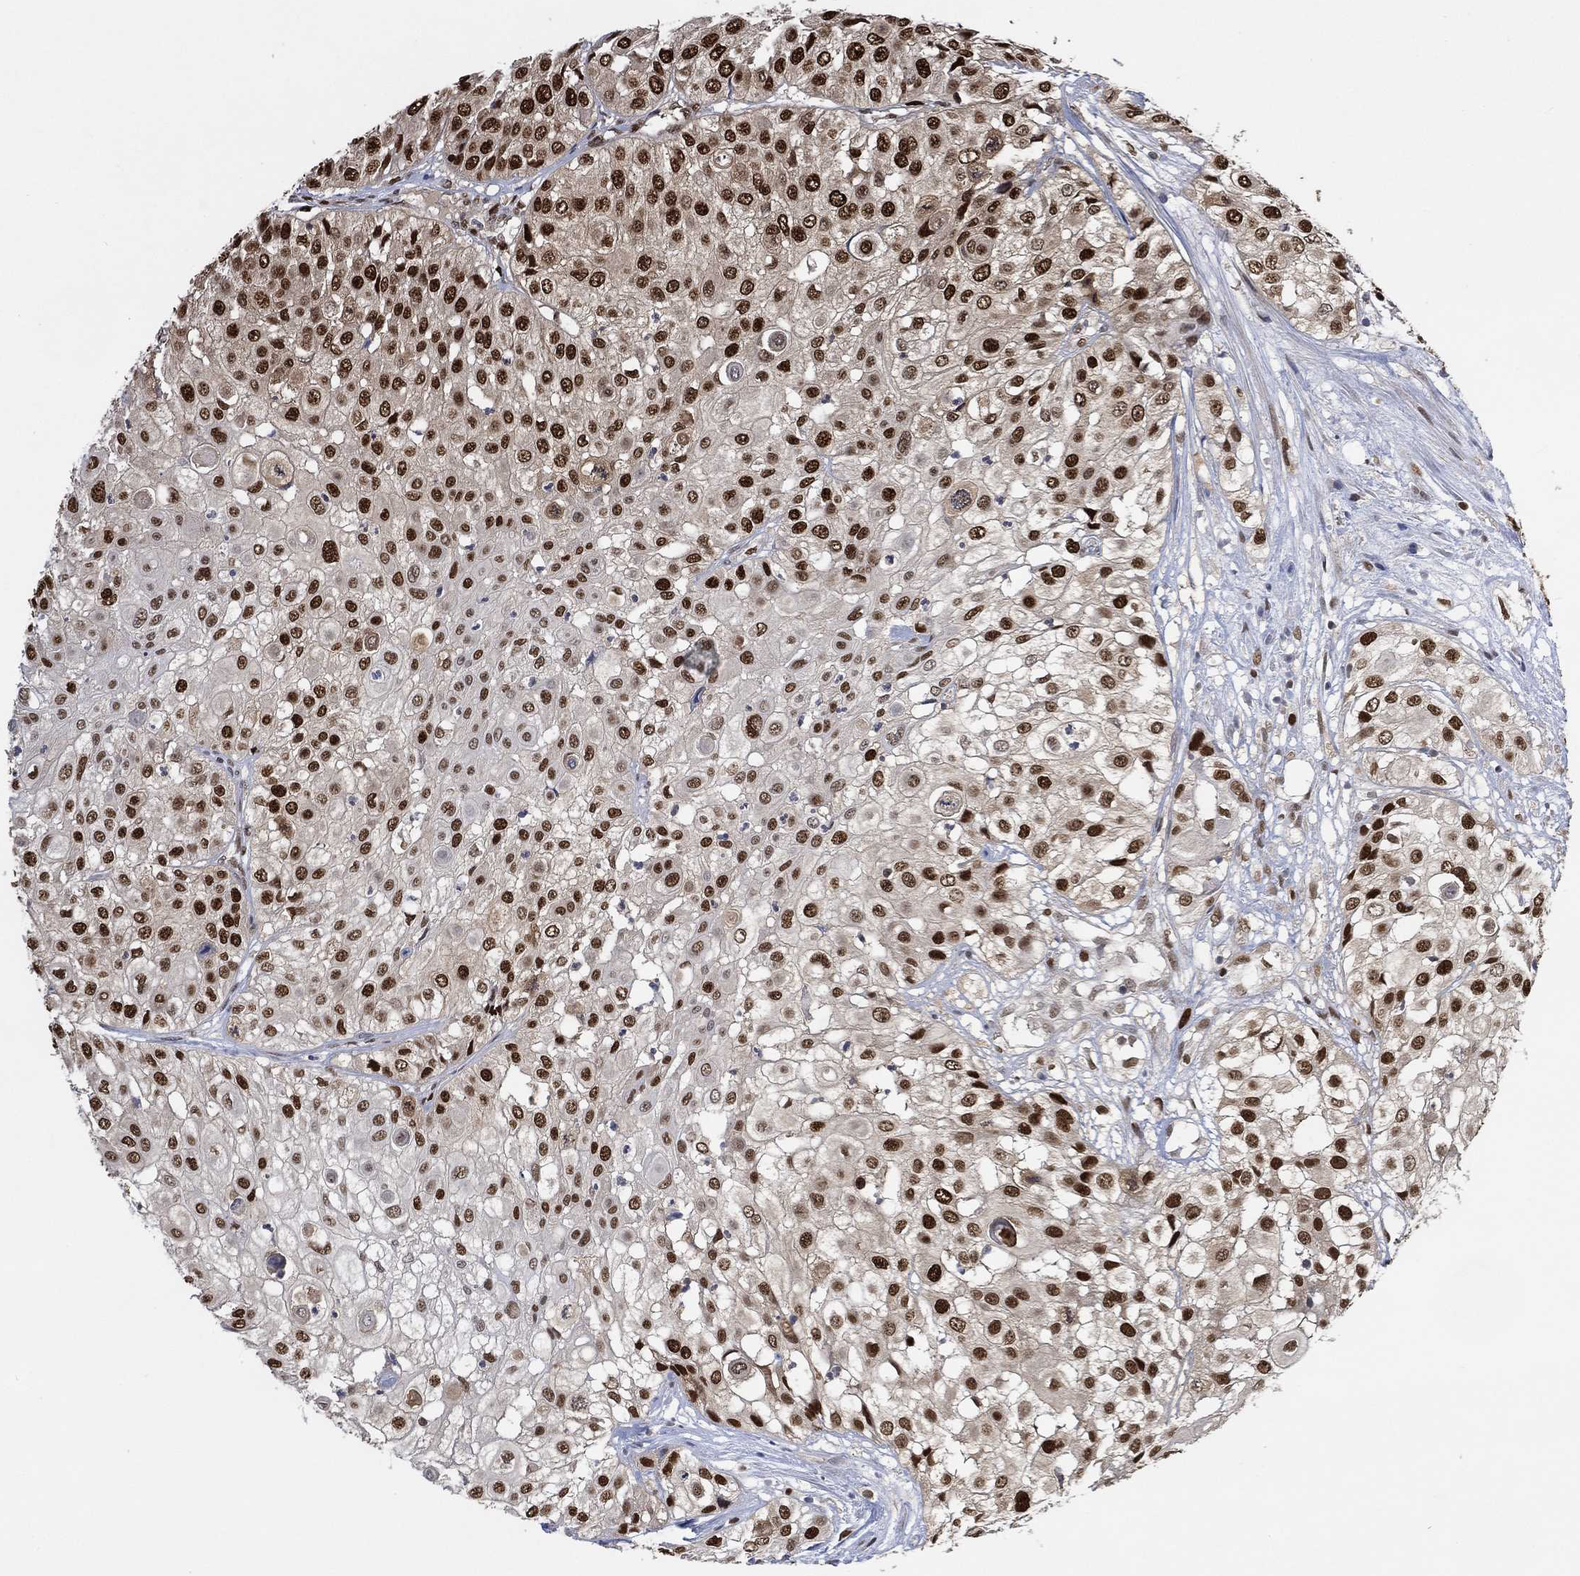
{"staining": {"intensity": "strong", "quantity": ">75%", "location": "nuclear"}, "tissue": "urothelial cancer", "cell_type": "Tumor cells", "image_type": "cancer", "snomed": [{"axis": "morphology", "description": "Urothelial carcinoma, High grade"}, {"axis": "topography", "description": "Urinary bladder"}], "caption": "Immunohistochemical staining of urothelial cancer exhibits high levels of strong nuclear staining in approximately >75% of tumor cells.", "gene": "RAD54L2", "patient": {"sex": "female", "age": 79}}